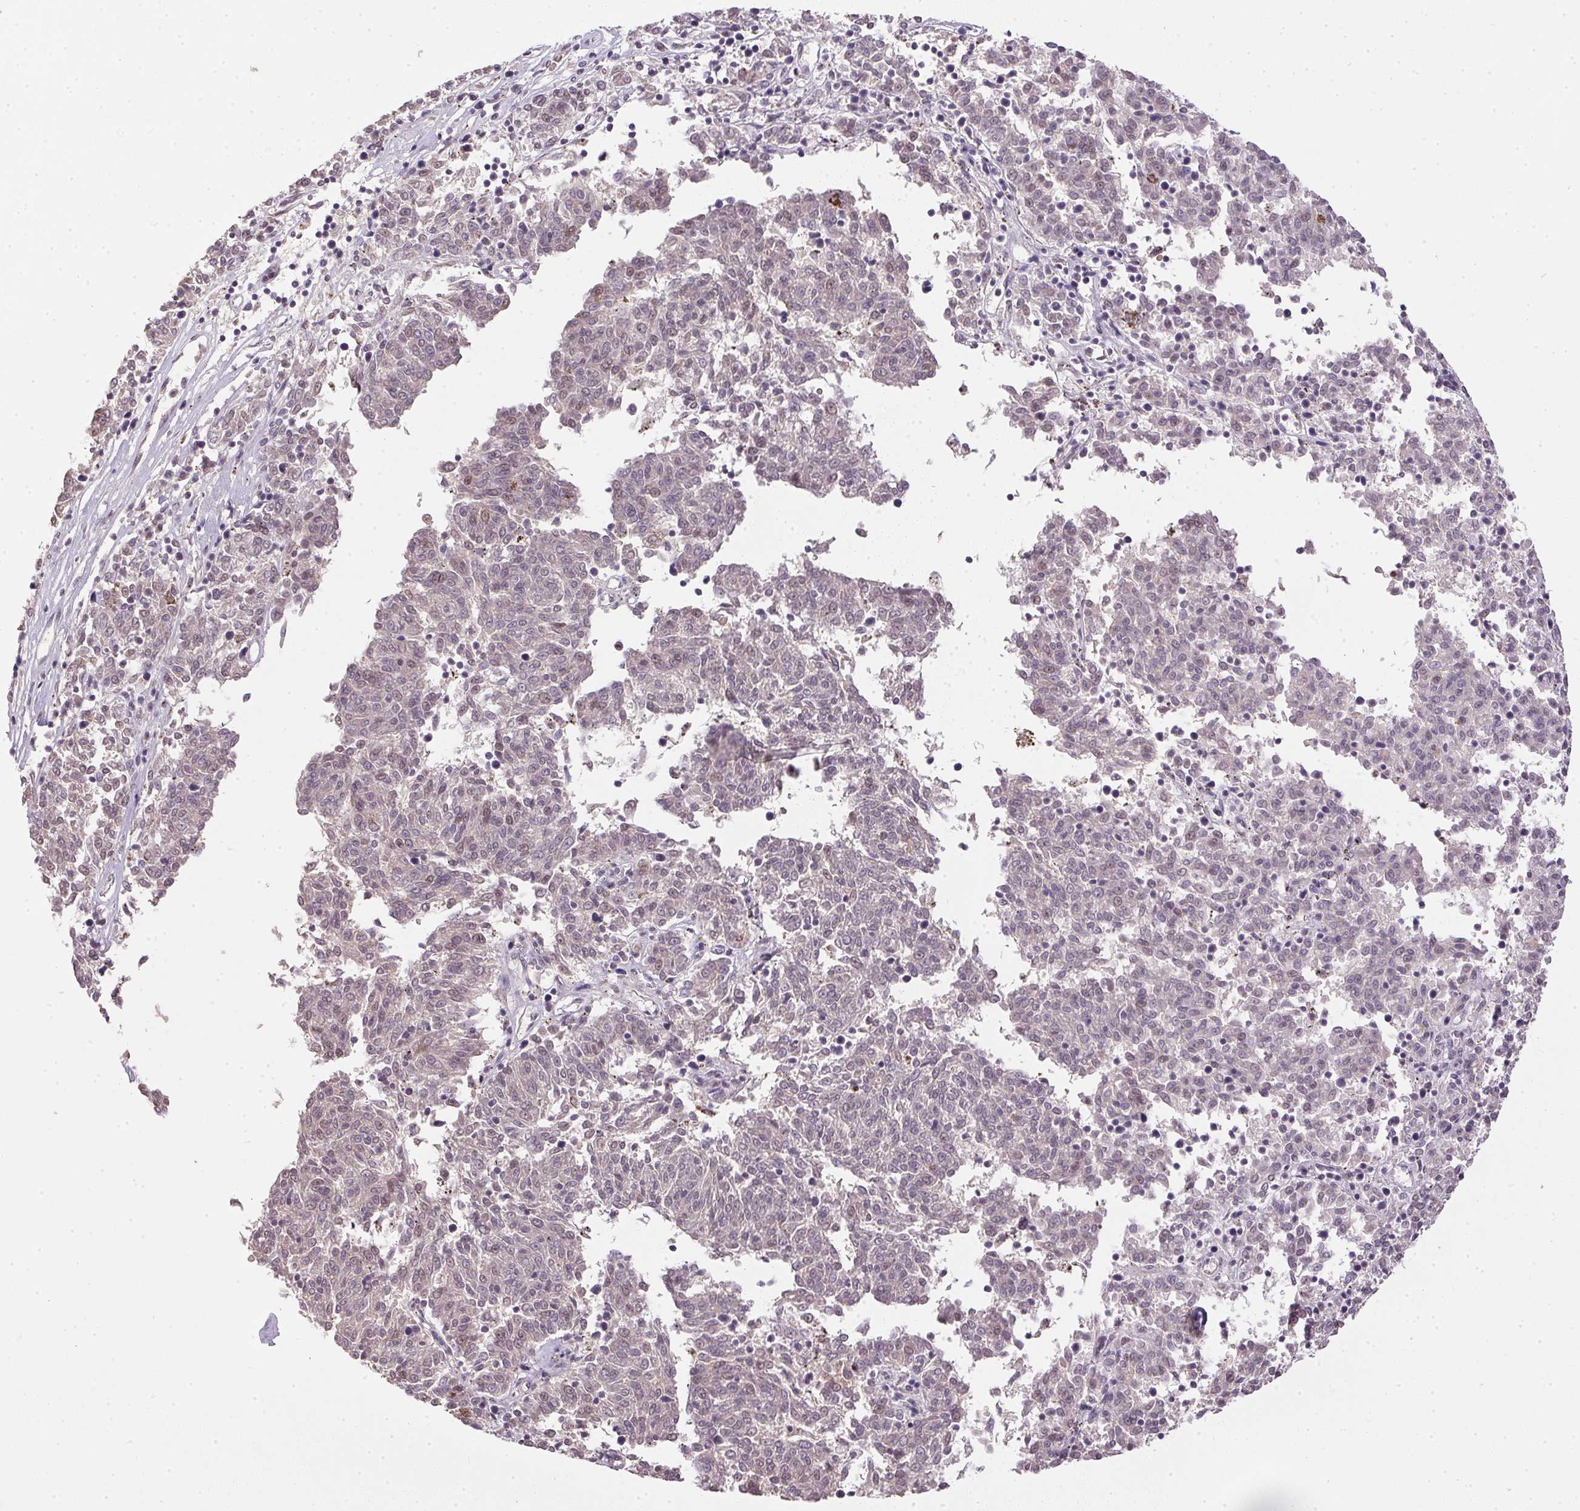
{"staining": {"intensity": "negative", "quantity": "none", "location": "none"}, "tissue": "melanoma", "cell_type": "Tumor cells", "image_type": "cancer", "snomed": [{"axis": "morphology", "description": "Malignant melanoma, NOS"}, {"axis": "topography", "description": "Skin"}], "caption": "The photomicrograph demonstrates no significant staining in tumor cells of melanoma.", "gene": "PPP4R4", "patient": {"sex": "female", "age": 72}}